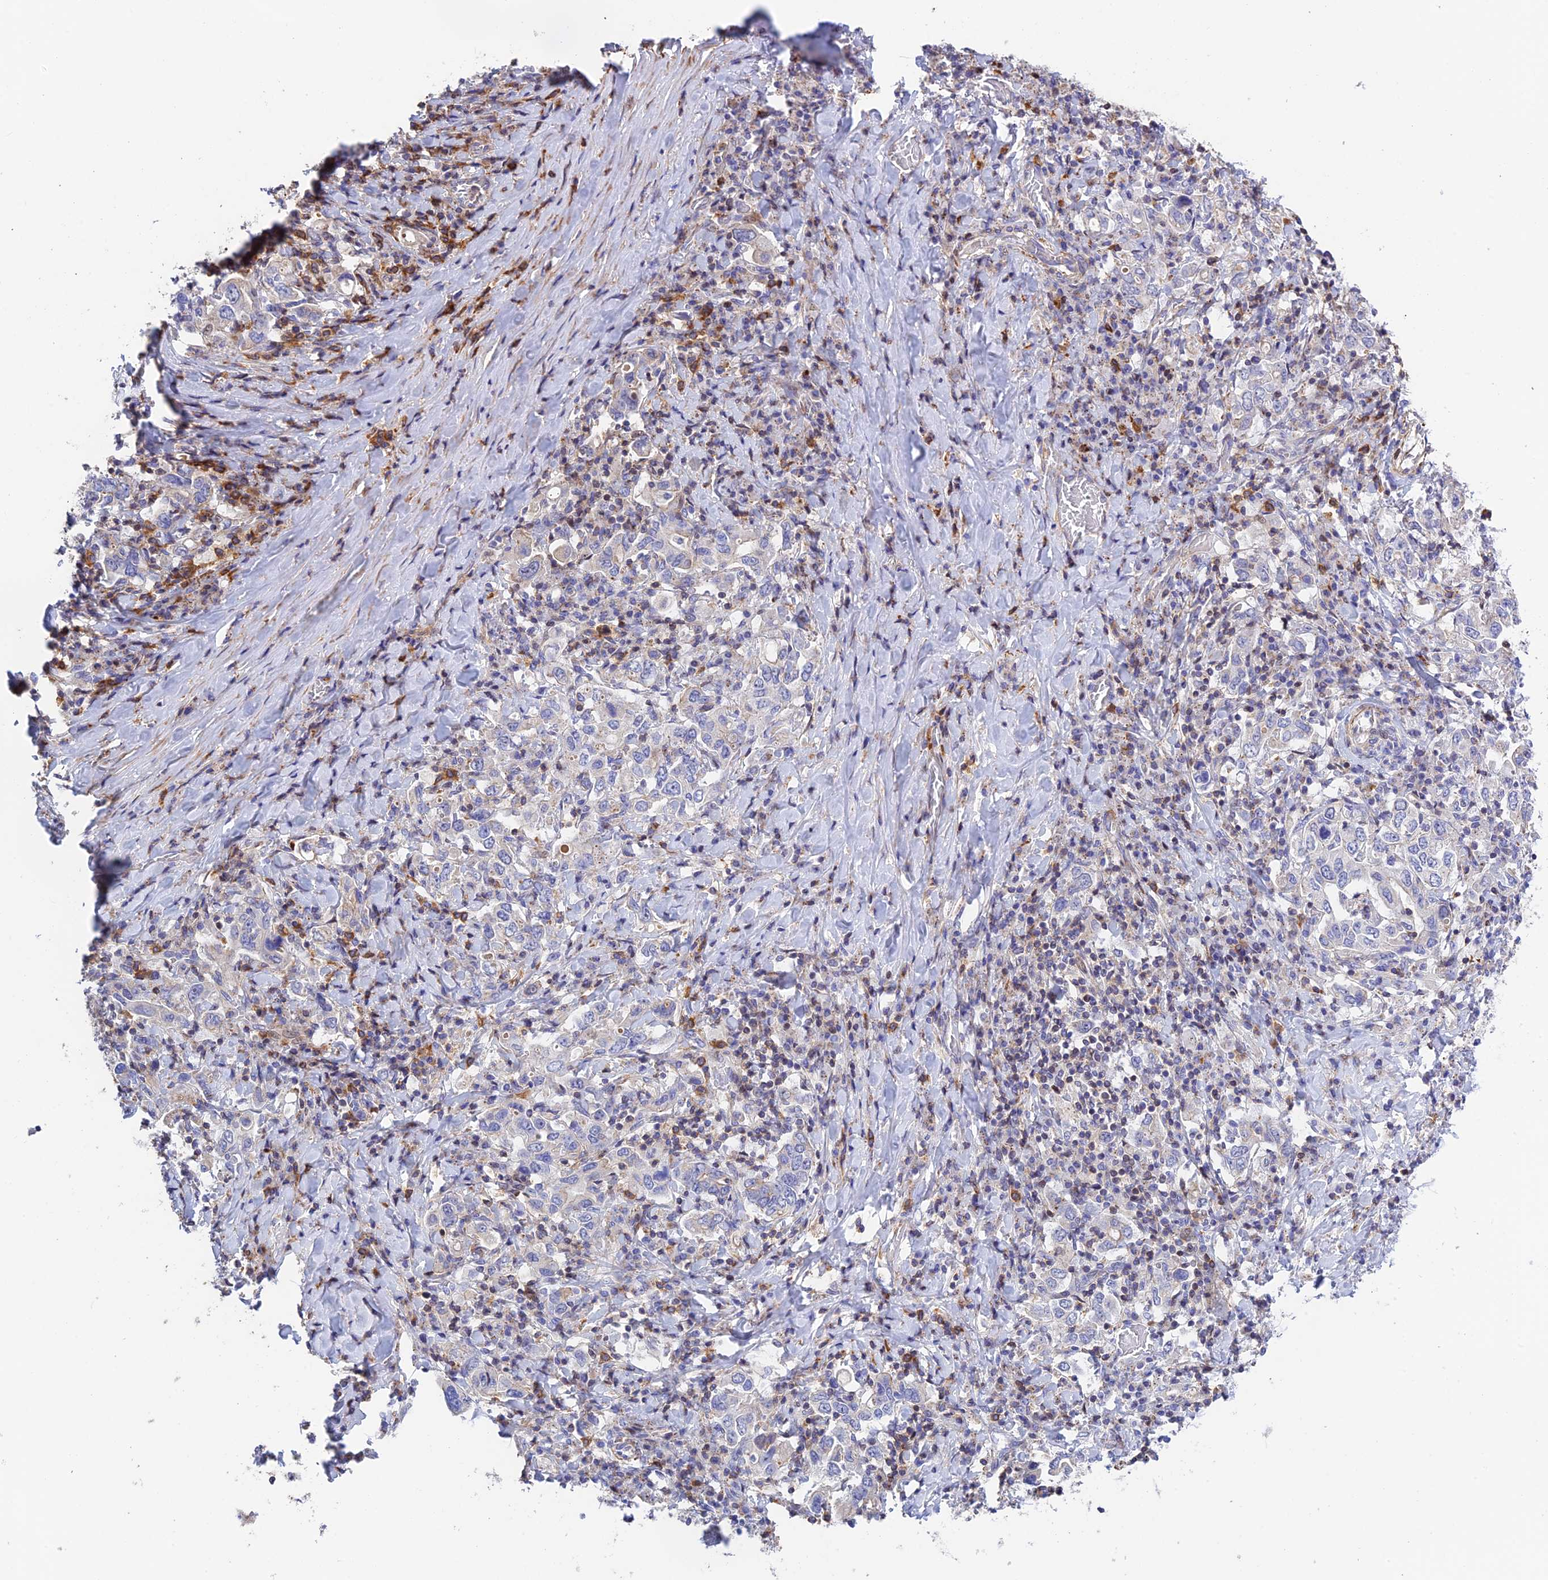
{"staining": {"intensity": "negative", "quantity": "none", "location": "none"}, "tissue": "stomach cancer", "cell_type": "Tumor cells", "image_type": "cancer", "snomed": [{"axis": "morphology", "description": "Adenocarcinoma, NOS"}, {"axis": "topography", "description": "Stomach, upper"}], "caption": "IHC histopathology image of neoplastic tissue: human stomach adenocarcinoma stained with DAB reveals no significant protein expression in tumor cells.", "gene": "PRIM1", "patient": {"sex": "male", "age": 62}}